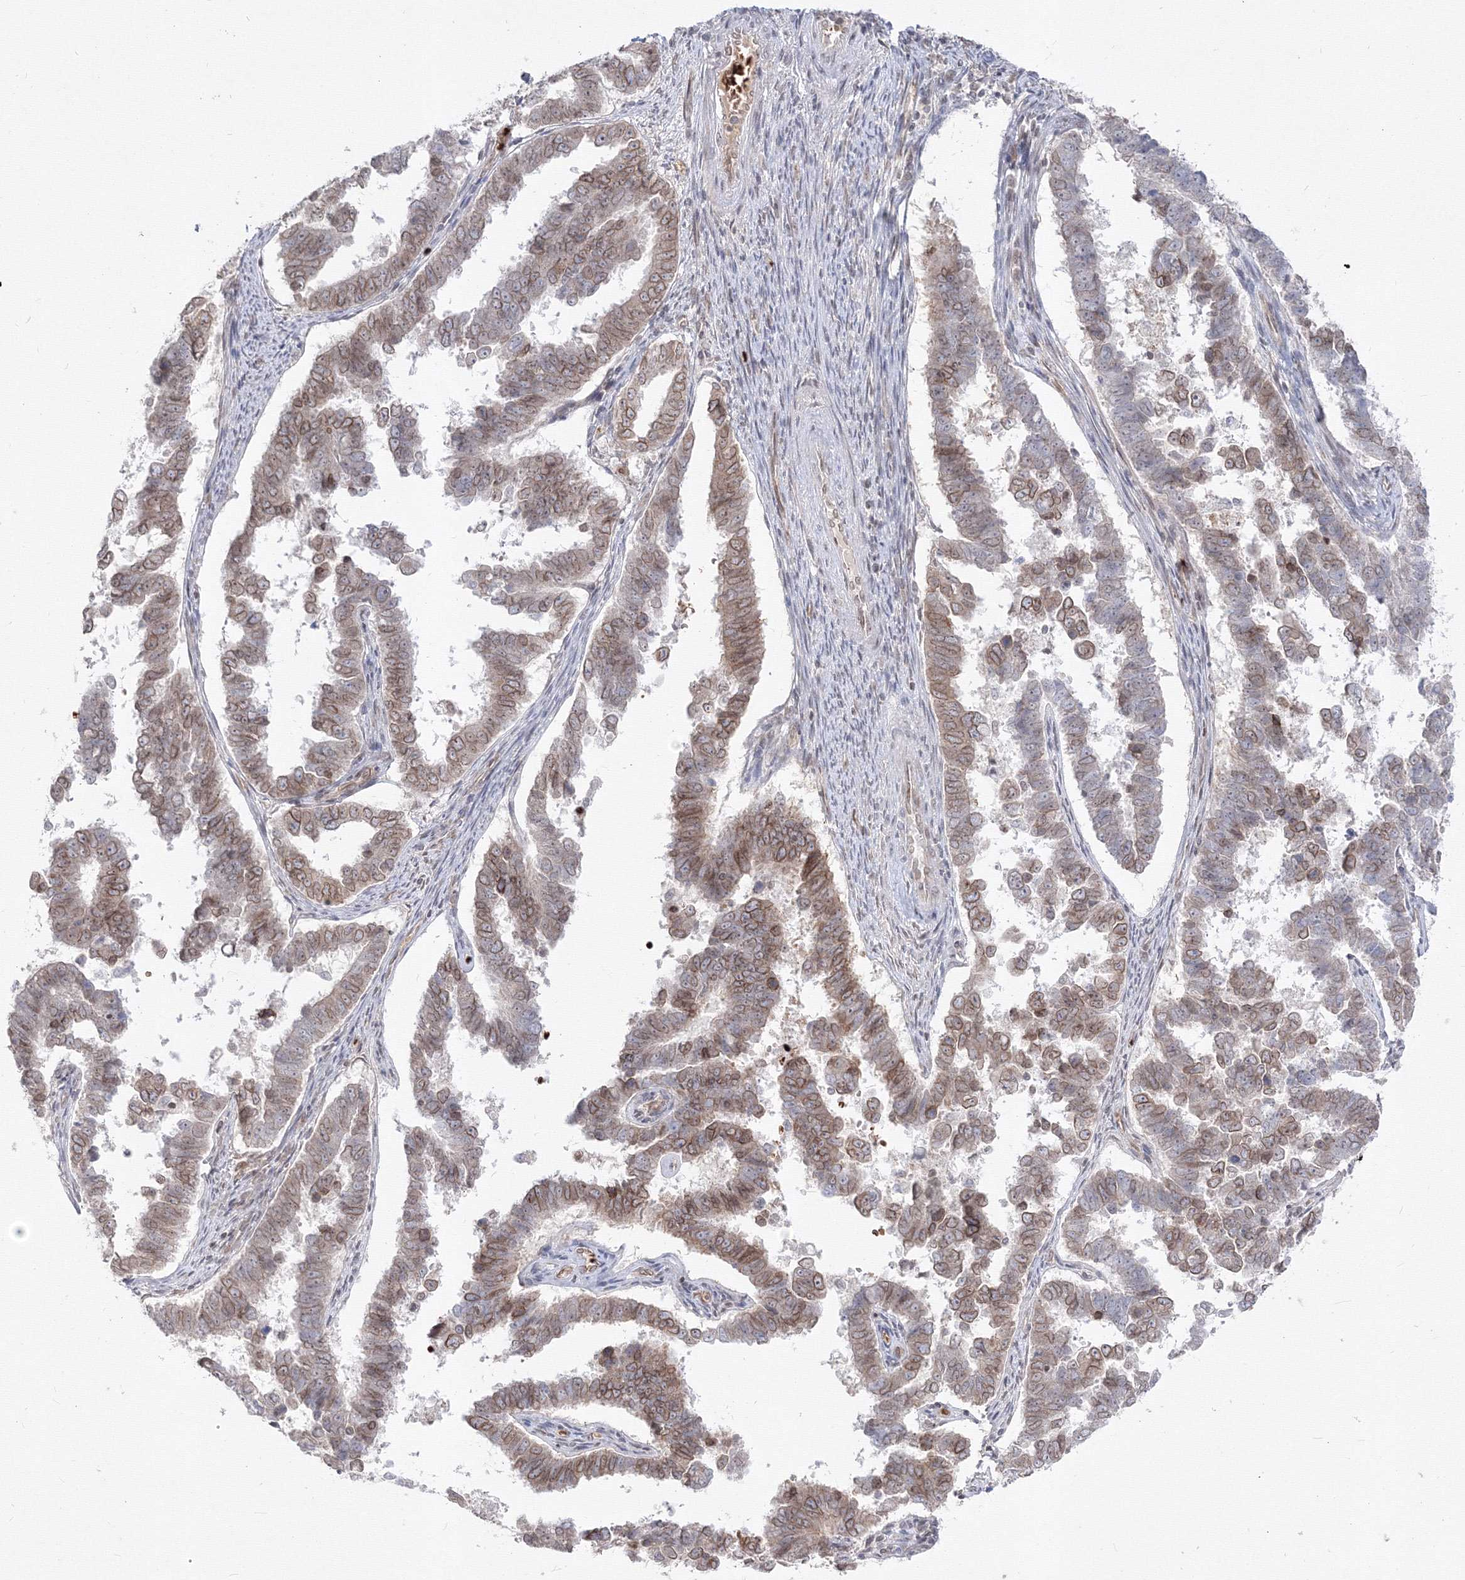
{"staining": {"intensity": "moderate", "quantity": ">75%", "location": "cytoplasmic/membranous,nuclear"}, "tissue": "endometrial cancer", "cell_type": "Tumor cells", "image_type": "cancer", "snomed": [{"axis": "morphology", "description": "Adenocarcinoma, NOS"}, {"axis": "topography", "description": "Endometrium"}], "caption": "There is medium levels of moderate cytoplasmic/membranous and nuclear staining in tumor cells of endometrial adenocarcinoma, as demonstrated by immunohistochemical staining (brown color).", "gene": "DNAJB2", "patient": {"sex": "female", "age": 75}}